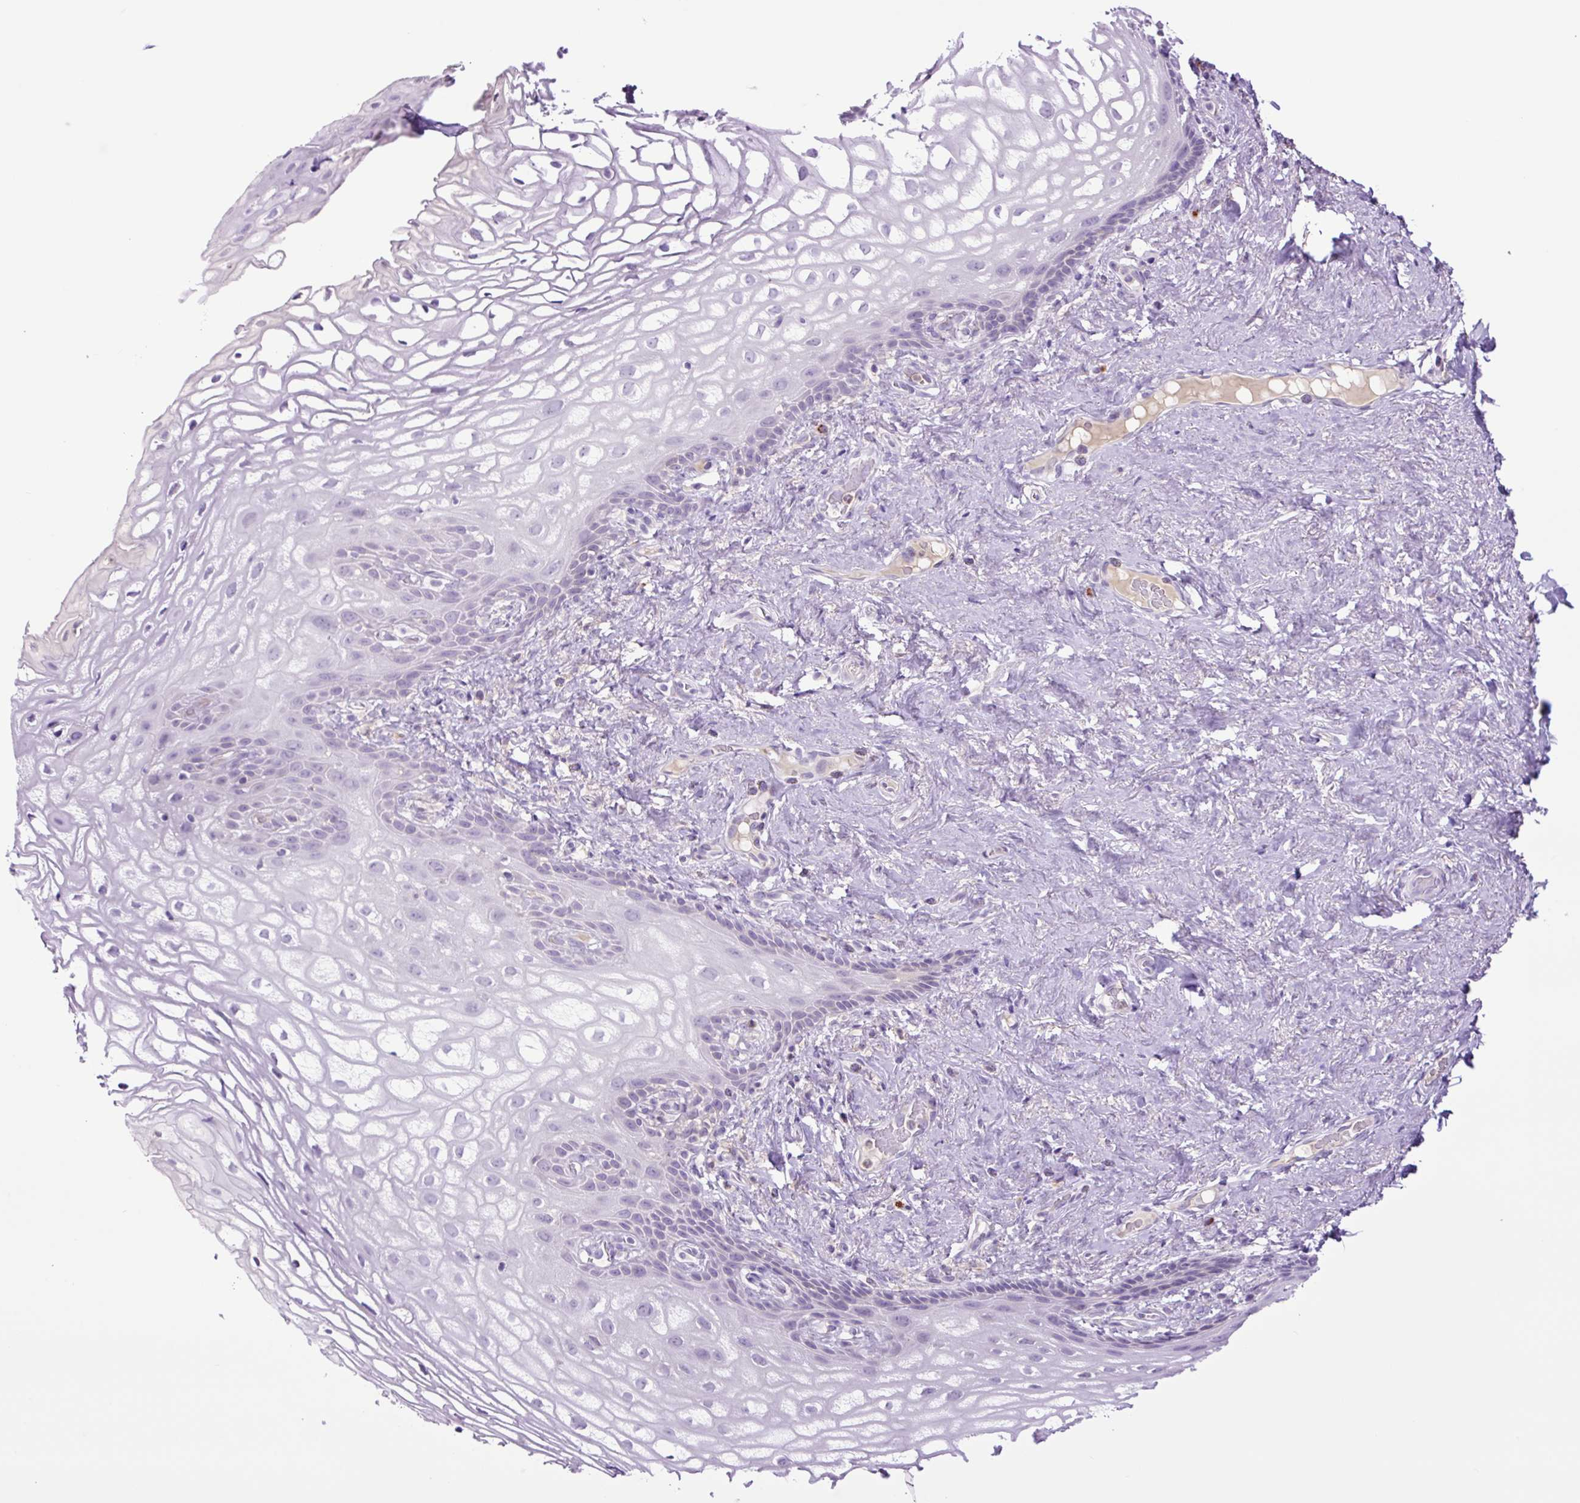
{"staining": {"intensity": "negative", "quantity": "none", "location": "none"}, "tissue": "vagina", "cell_type": "Squamous epithelial cells", "image_type": "normal", "snomed": [{"axis": "morphology", "description": "Normal tissue, NOS"}, {"axis": "morphology", "description": "Adenocarcinoma, NOS"}, {"axis": "topography", "description": "Rectum"}, {"axis": "topography", "description": "Vagina"}, {"axis": "topography", "description": "Peripheral nerve tissue"}], "caption": "The image shows no staining of squamous epithelial cells in normal vagina.", "gene": "MFSD3", "patient": {"sex": "female", "age": 71}}